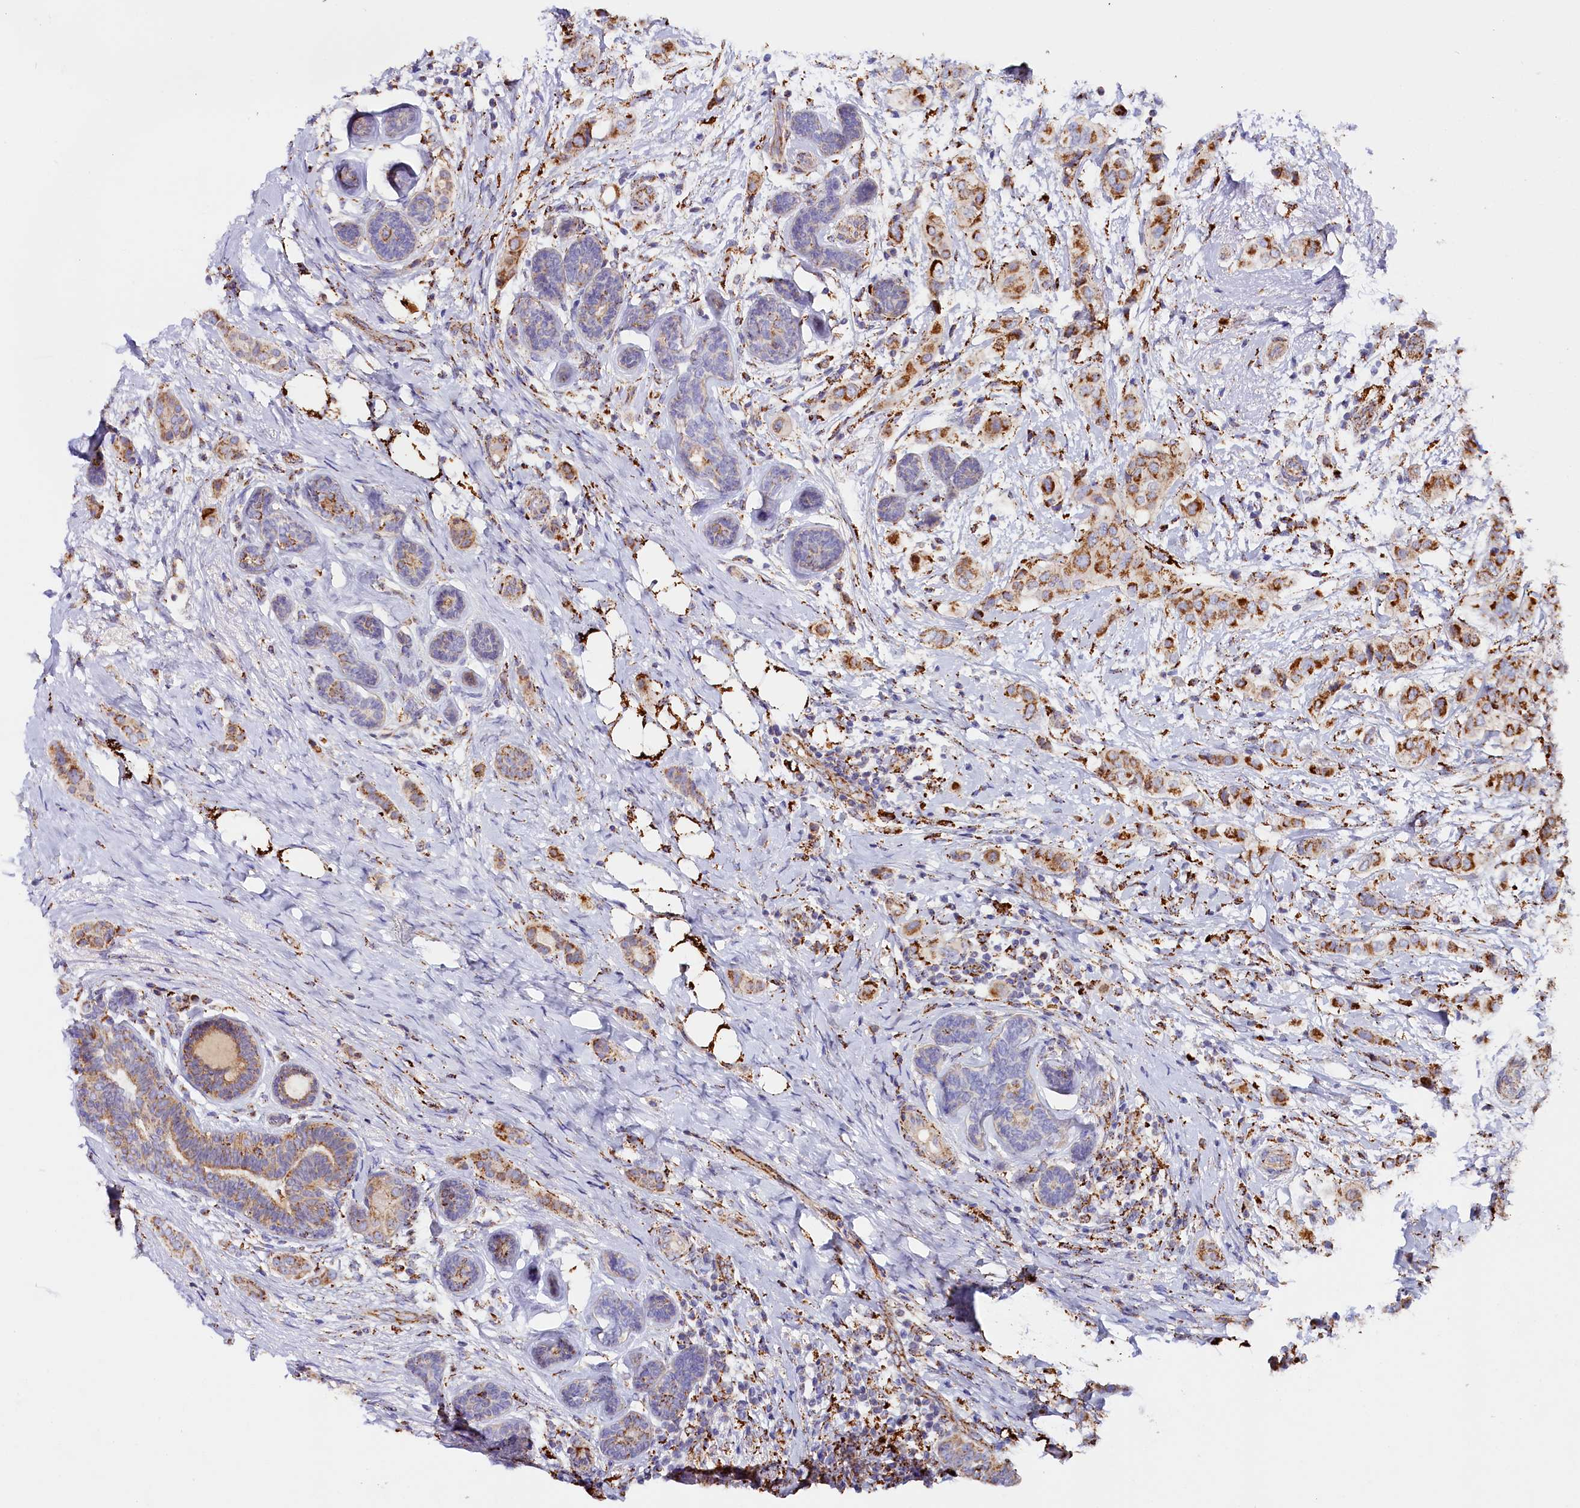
{"staining": {"intensity": "strong", "quantity": ">75%", "location": "cytoplasmic/membranous"}, "tissue": "breast cancer", "cell_type": "Tumor cells", "image_type": "cancer", "snomed": [{"axis": "morphology", "description": "Lobular carcinoma"}, {"axis": "topography", "description": "Breast"}], "caption": "Immunohistochemistry histopathology image of neoplastic tissue: human breast lobular carcinoma stained using IHC demonstrates high levels of strong protein expression localized specifically in the cytoplasmic/membranous of tumor cells, appearing as a cytoplasmic/membranous brown color.", "gene": "AKTIP", "patient": {"sex": "female", "age": 51}}